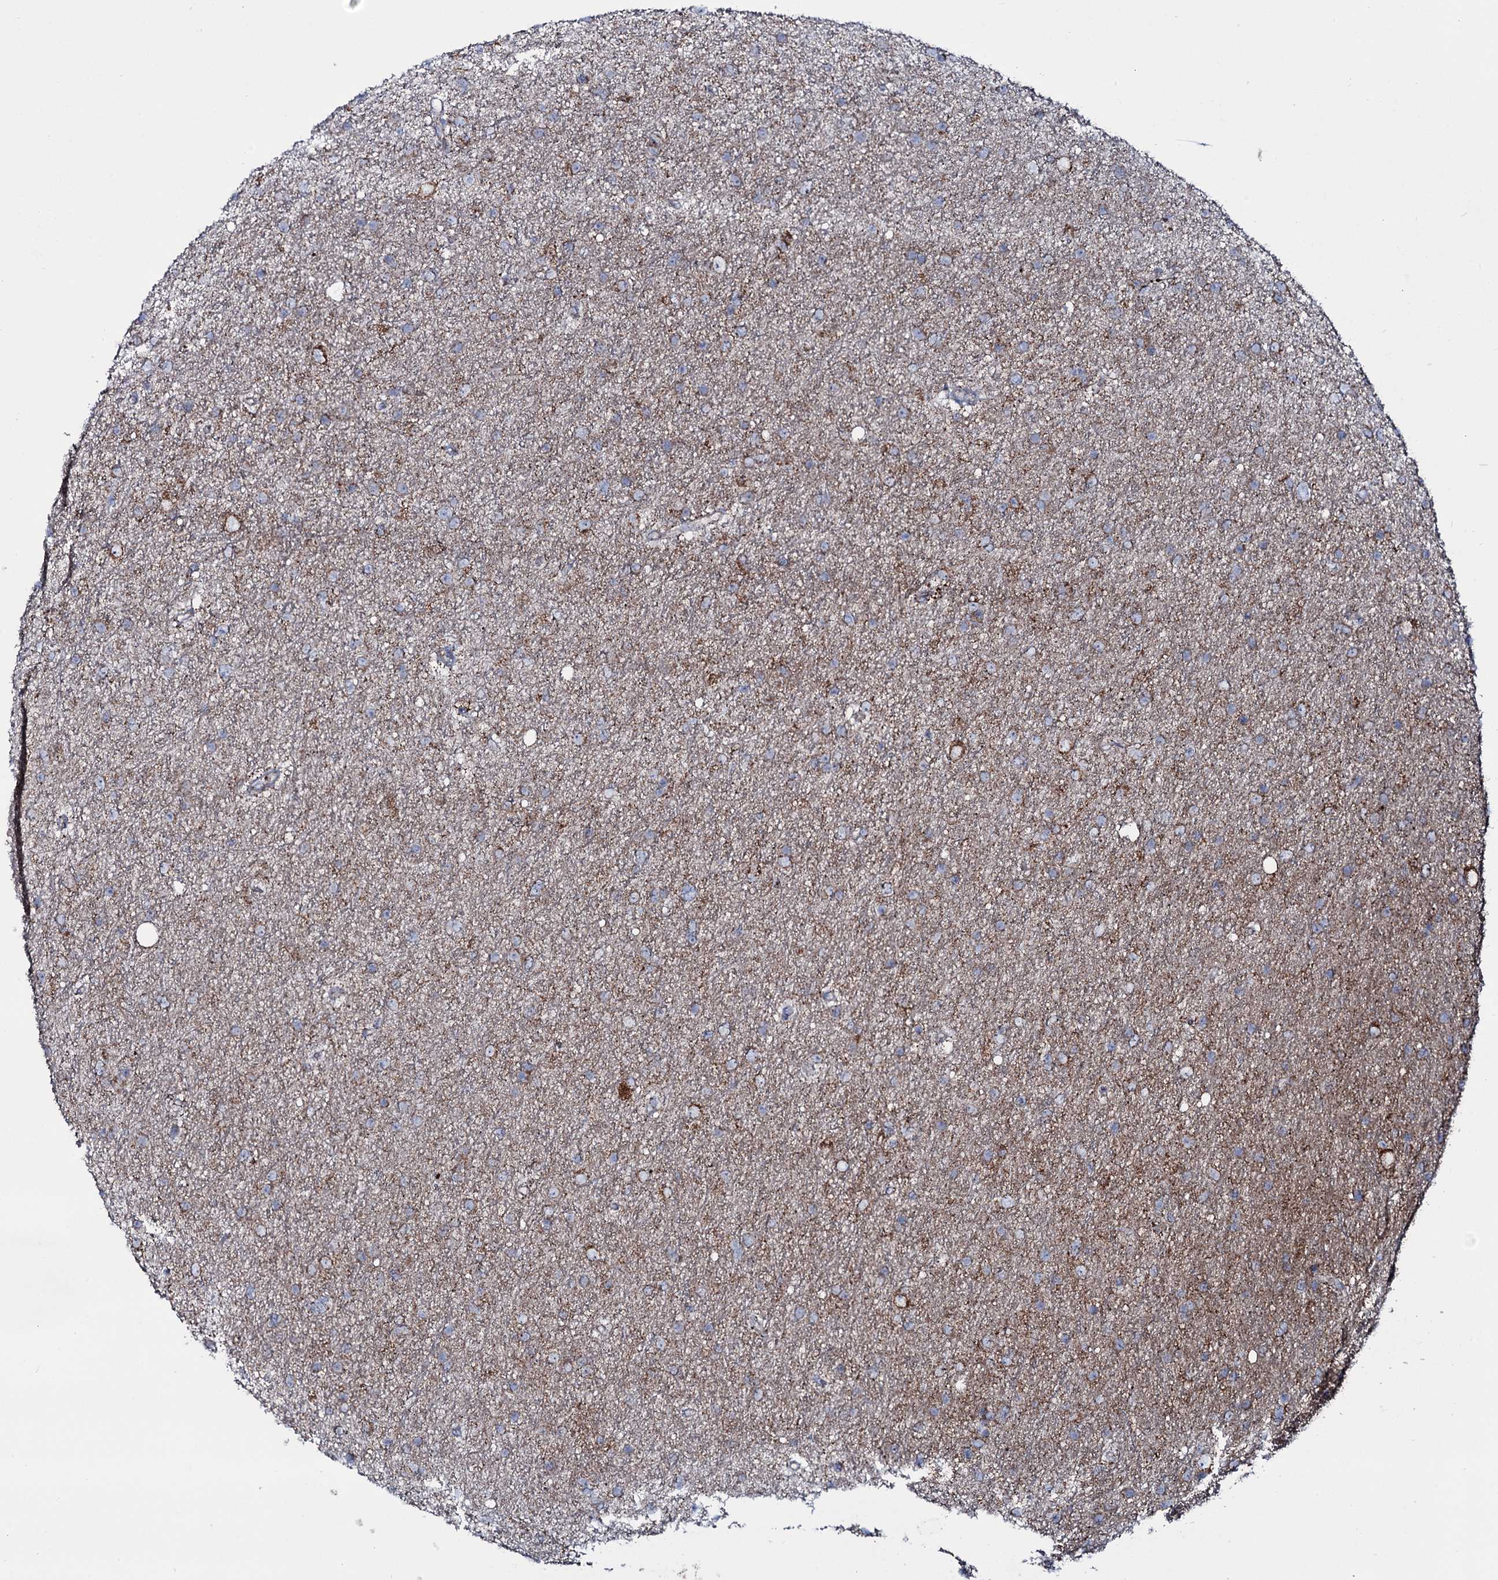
{"staining": {"intensity": "strong", "quantity": "<25%", "location": "cytoplasmic/membranous"}, "tissue": "glioma", "cell_type": "Tumor cells", "image_type": "cancer", "snomed": [{"axis": "morphology", "description": "Glioma, malignant, Low grade"}, {"axis": "topography", "description": "Cerebral cortex"}], "caption": "Glioma stained with DAB (3,3'-diaminobenzidine) IHC shows medium levels of strong cytoplasmic/membranous expression in about <25% of tumor cells. The staining was performed using DAB (3,3'-diaminobenzidine), with brown indicating positive protein expression. Nuclei are stained blue with hematoxylin.", "gene": "MRPS35", "patient": {"sex": "female", "age": 39}}